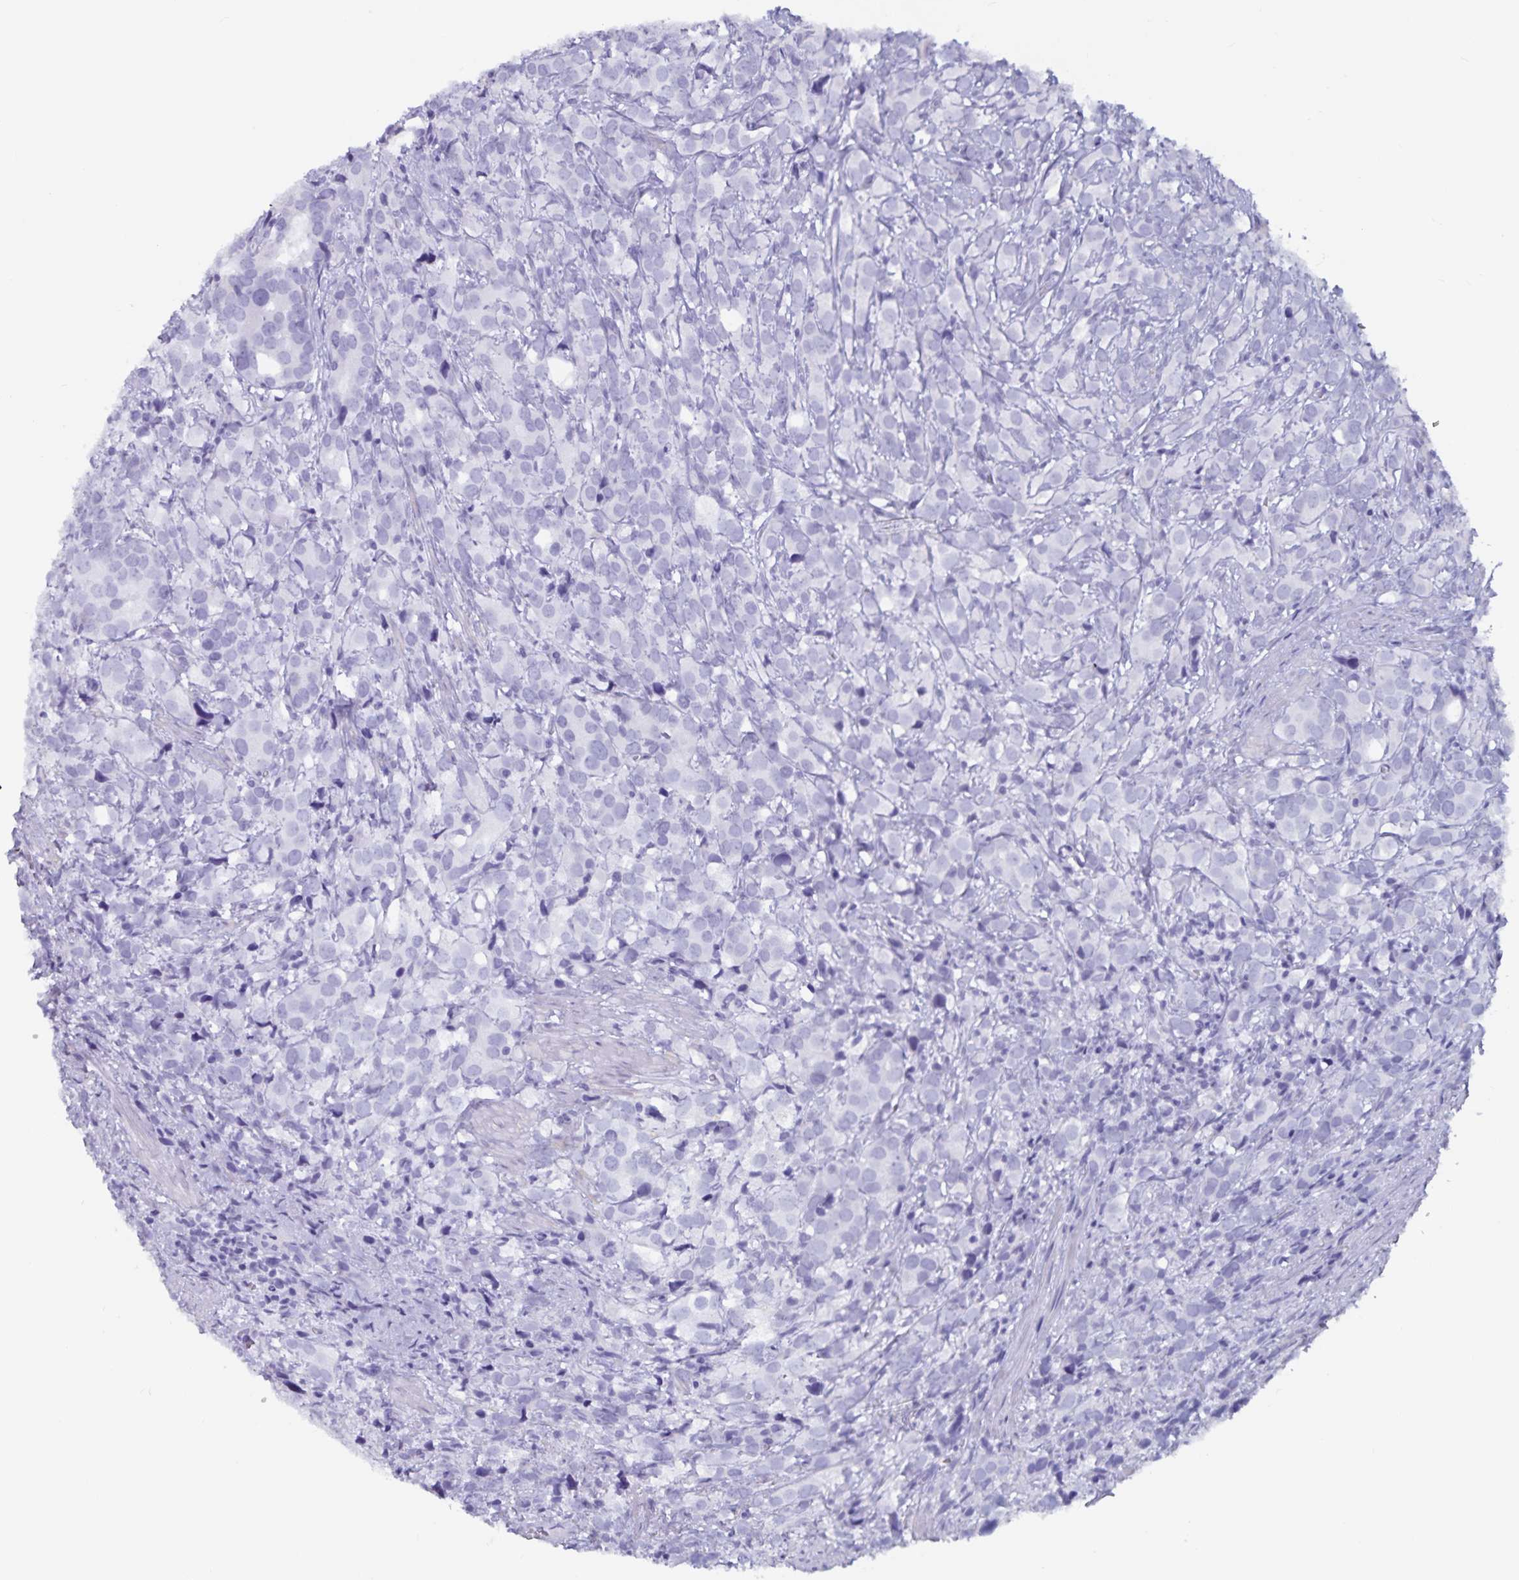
{"staining": {"intensity": "negative", "quantity": "none", "location": "none"}, "tissue": "prostate cancer", "cell_type": "Tumor cells", "image_type": "cancer", "snomed": [{"axis": "morphology", "description": "Adenocarcinoma, High grade"}, {"axis": "topography", "description": "Prostate"}], "caption": "Immunohistochemistry image of human adenocarcinoma (high-grade) (prostate) stained for a protein (brown), which shows no expression in tumor cells.", "gene": "GPR137", "patient": {"sex": "male", "age": 86}}